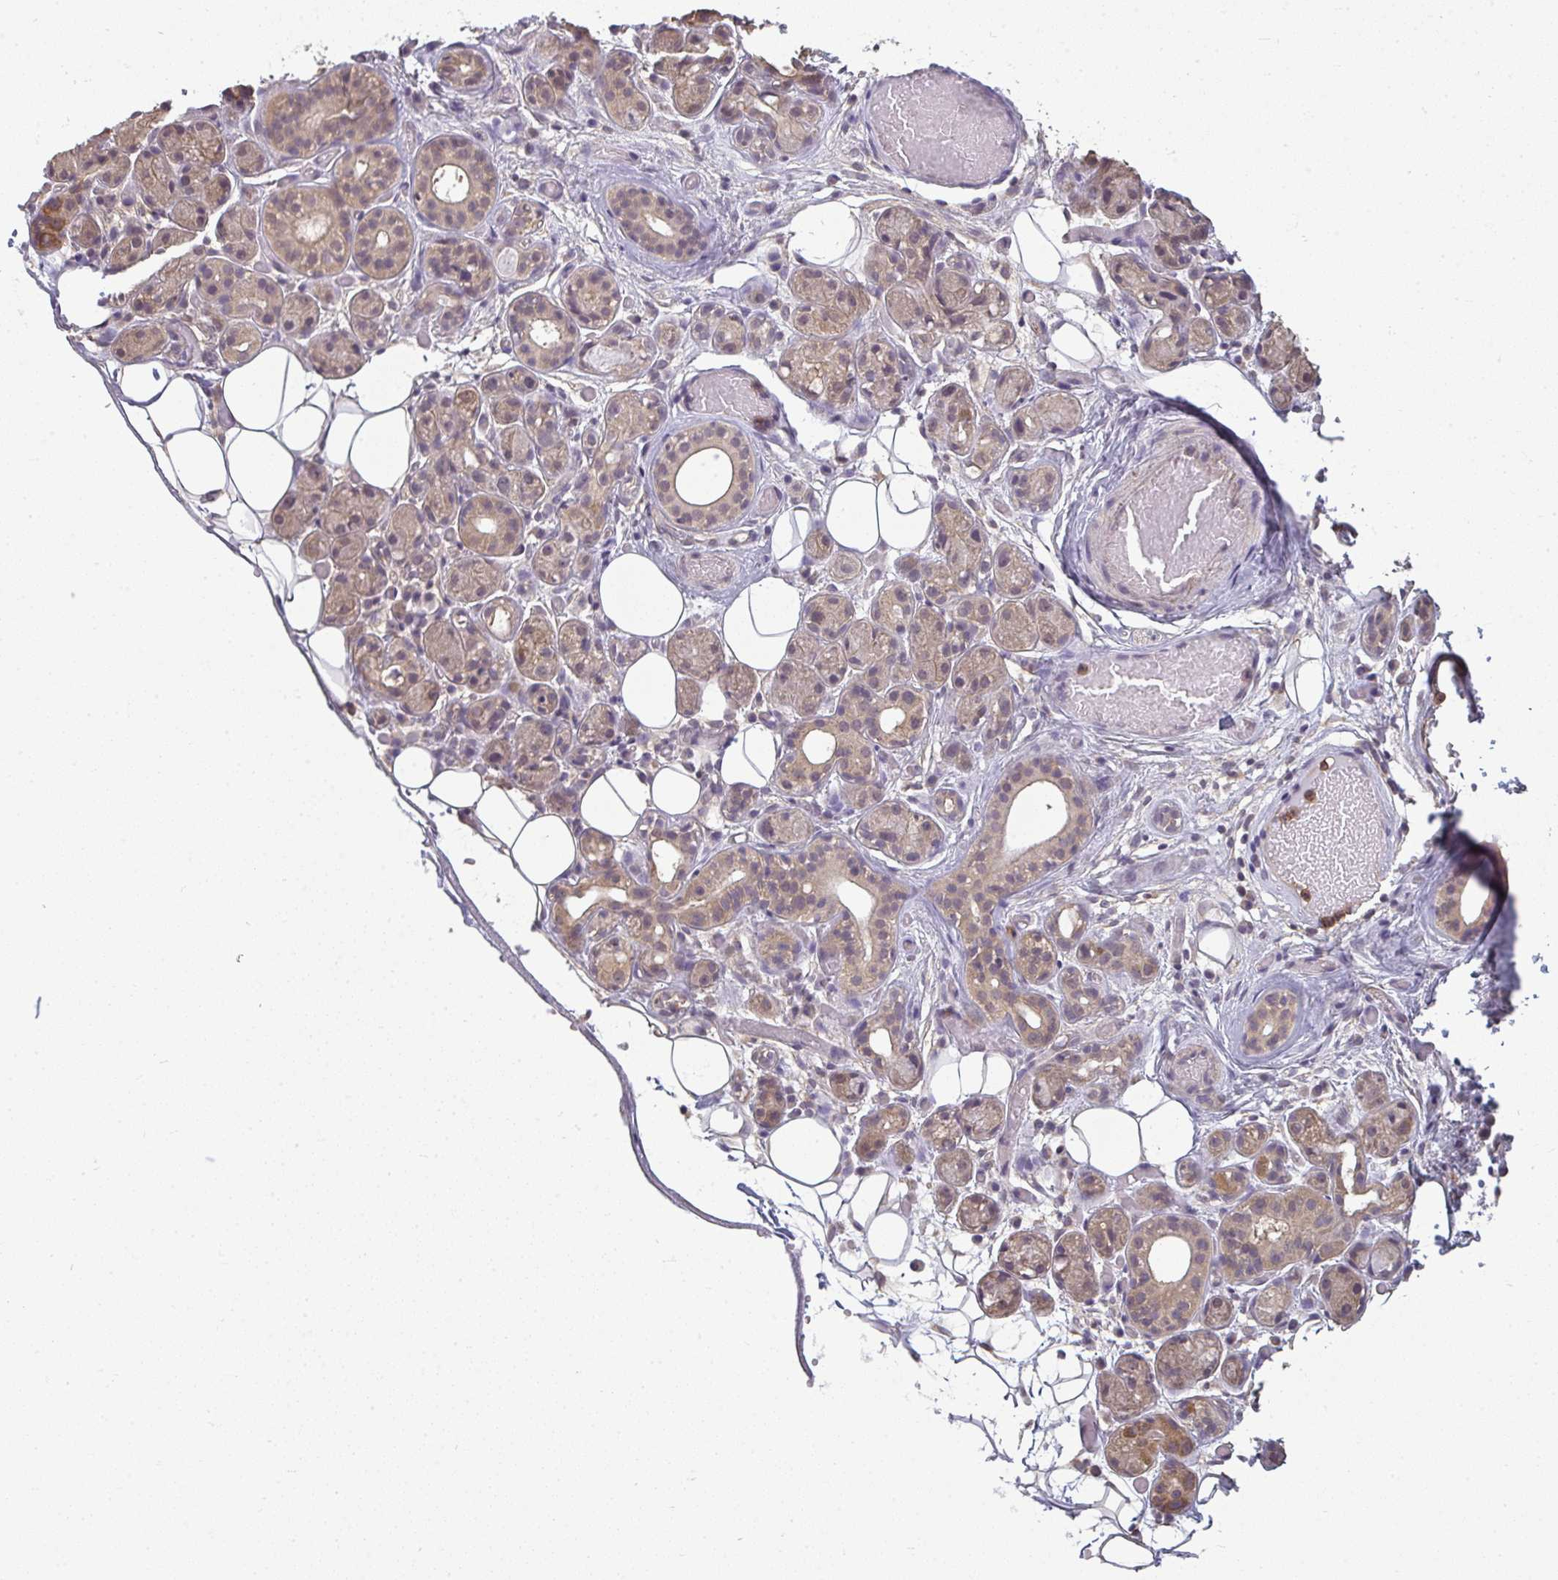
{"staining": {"intensity": "weak", "quantity": ">75%", "location": "cytoplasmic/membranous"}, "tissue": "salivary gland", "cell_type": "Glandular cells", "image_type": "normal", "snomed": [{"axis": "morphology", "description": "Normal tissue, NOS"}, {"axis": "topography", "description": "Salivary gland"}], "caption": "A micrograph of salivary gland stained for a protein displays weak cytoplasmic/membranous brown staining in glandular cells. The staining was performed using DAB (3,3'-diaminobenzidine), with brown indicating positive protein expression. Nuclei are stained blue with hematoxylin.", "gene": "CXCR1", "patient": {"sex": "male", "age": 82}}